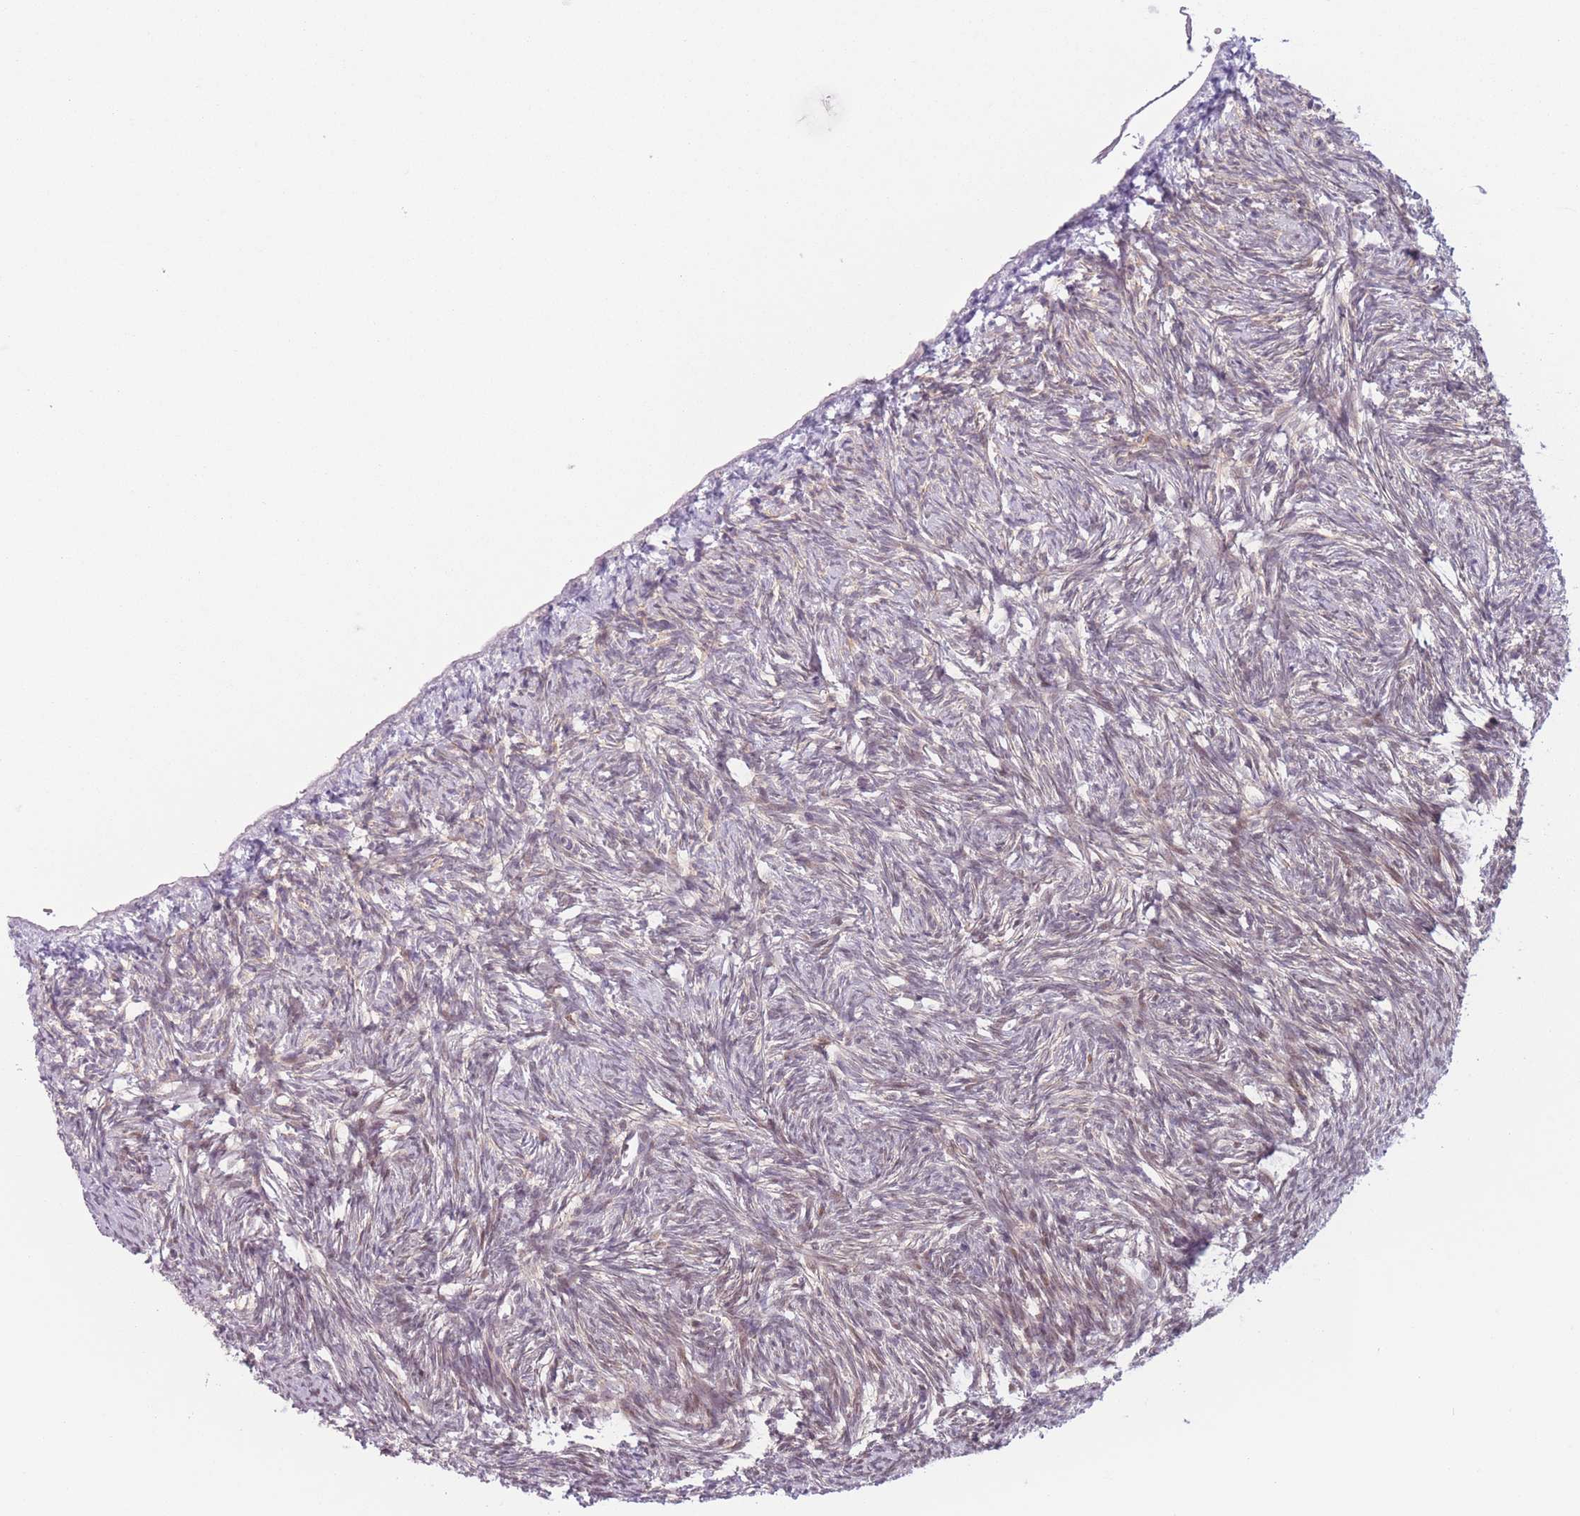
{"staining": {"intensity": "moderate", "quantity": "<25%", "location": "nuclear"}, "tissue": "ovary", "cell_type": "Ovarian stroma cells", "image_type": "normal", "snomed": [{"axis": "morphology", "description": "Normal tissue, NOS"}, {"axis": "topography", "description": "Ovary"}], "caption": "IHC (DAB) staining of unremarkable ovary reveals moderate nuclear protein positivity in about <25% of ovarian stroma cells. (IHC, brightfield microscopy, high magnification).", "gene": "ENSG00000267179", "patient": {"sex": "female", "age": 51}}